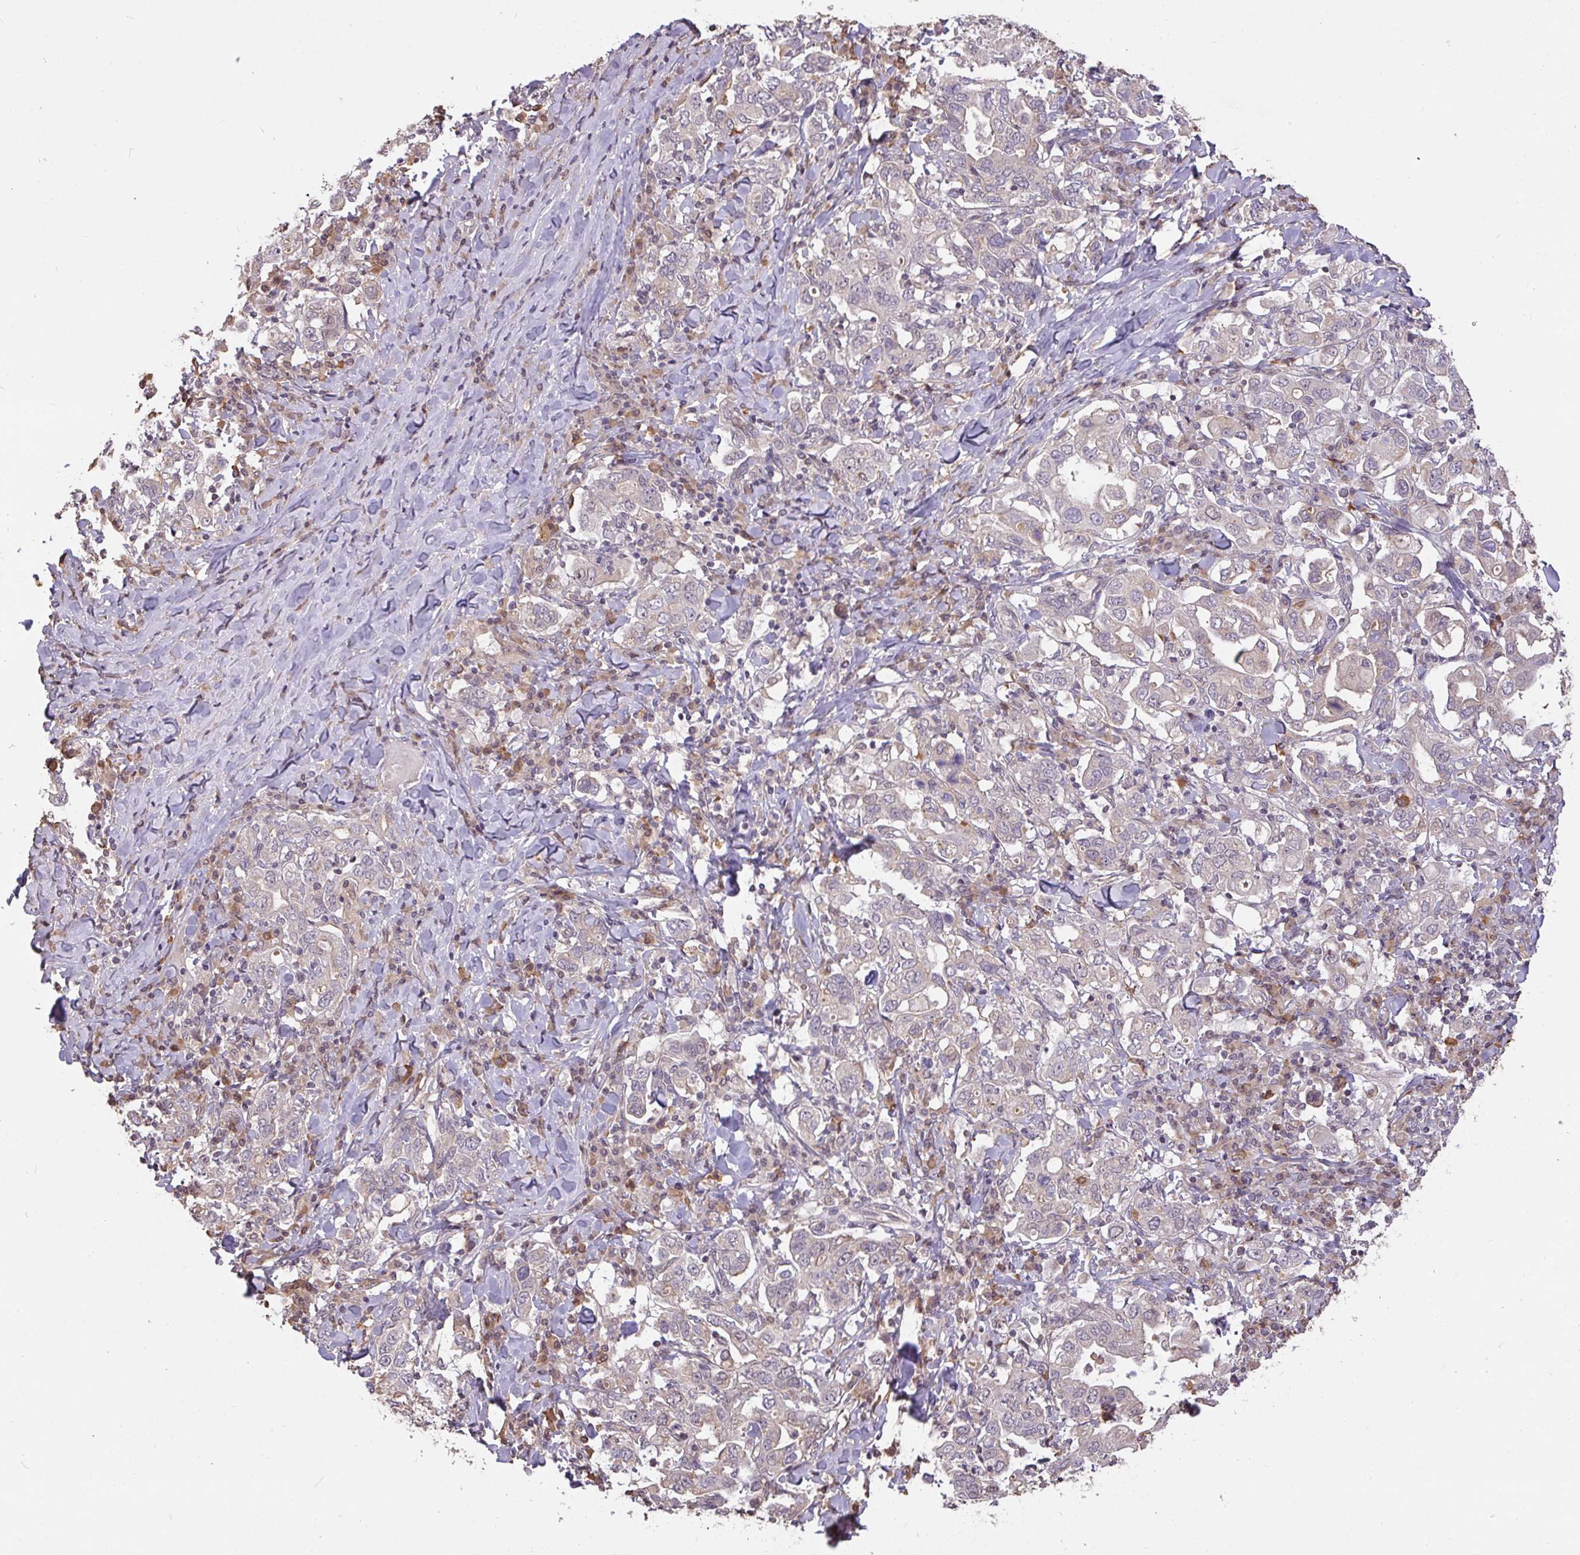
{"staining": {"intensity": "negative", "quantity": "none", "location": "none"}, "tissue": "stomach cancer", "cell_type": "Tumor cells", "image_type": "cancer", "snomed": [{"axis": "morphology", "description": "Adenocarcinoma, NOS"}, {"axis": "topography", "description": "Stomach, upper"}], "caption": "IHC histopathology image of neoplastic tissue: stomach adenocarcinoma stained with DAB (3,3'-diaminobenzidine) reveals no significant protein positivity in tumor cells.", "gene": "FCER1A", "patient": {"sex": "male", "age": 62}}